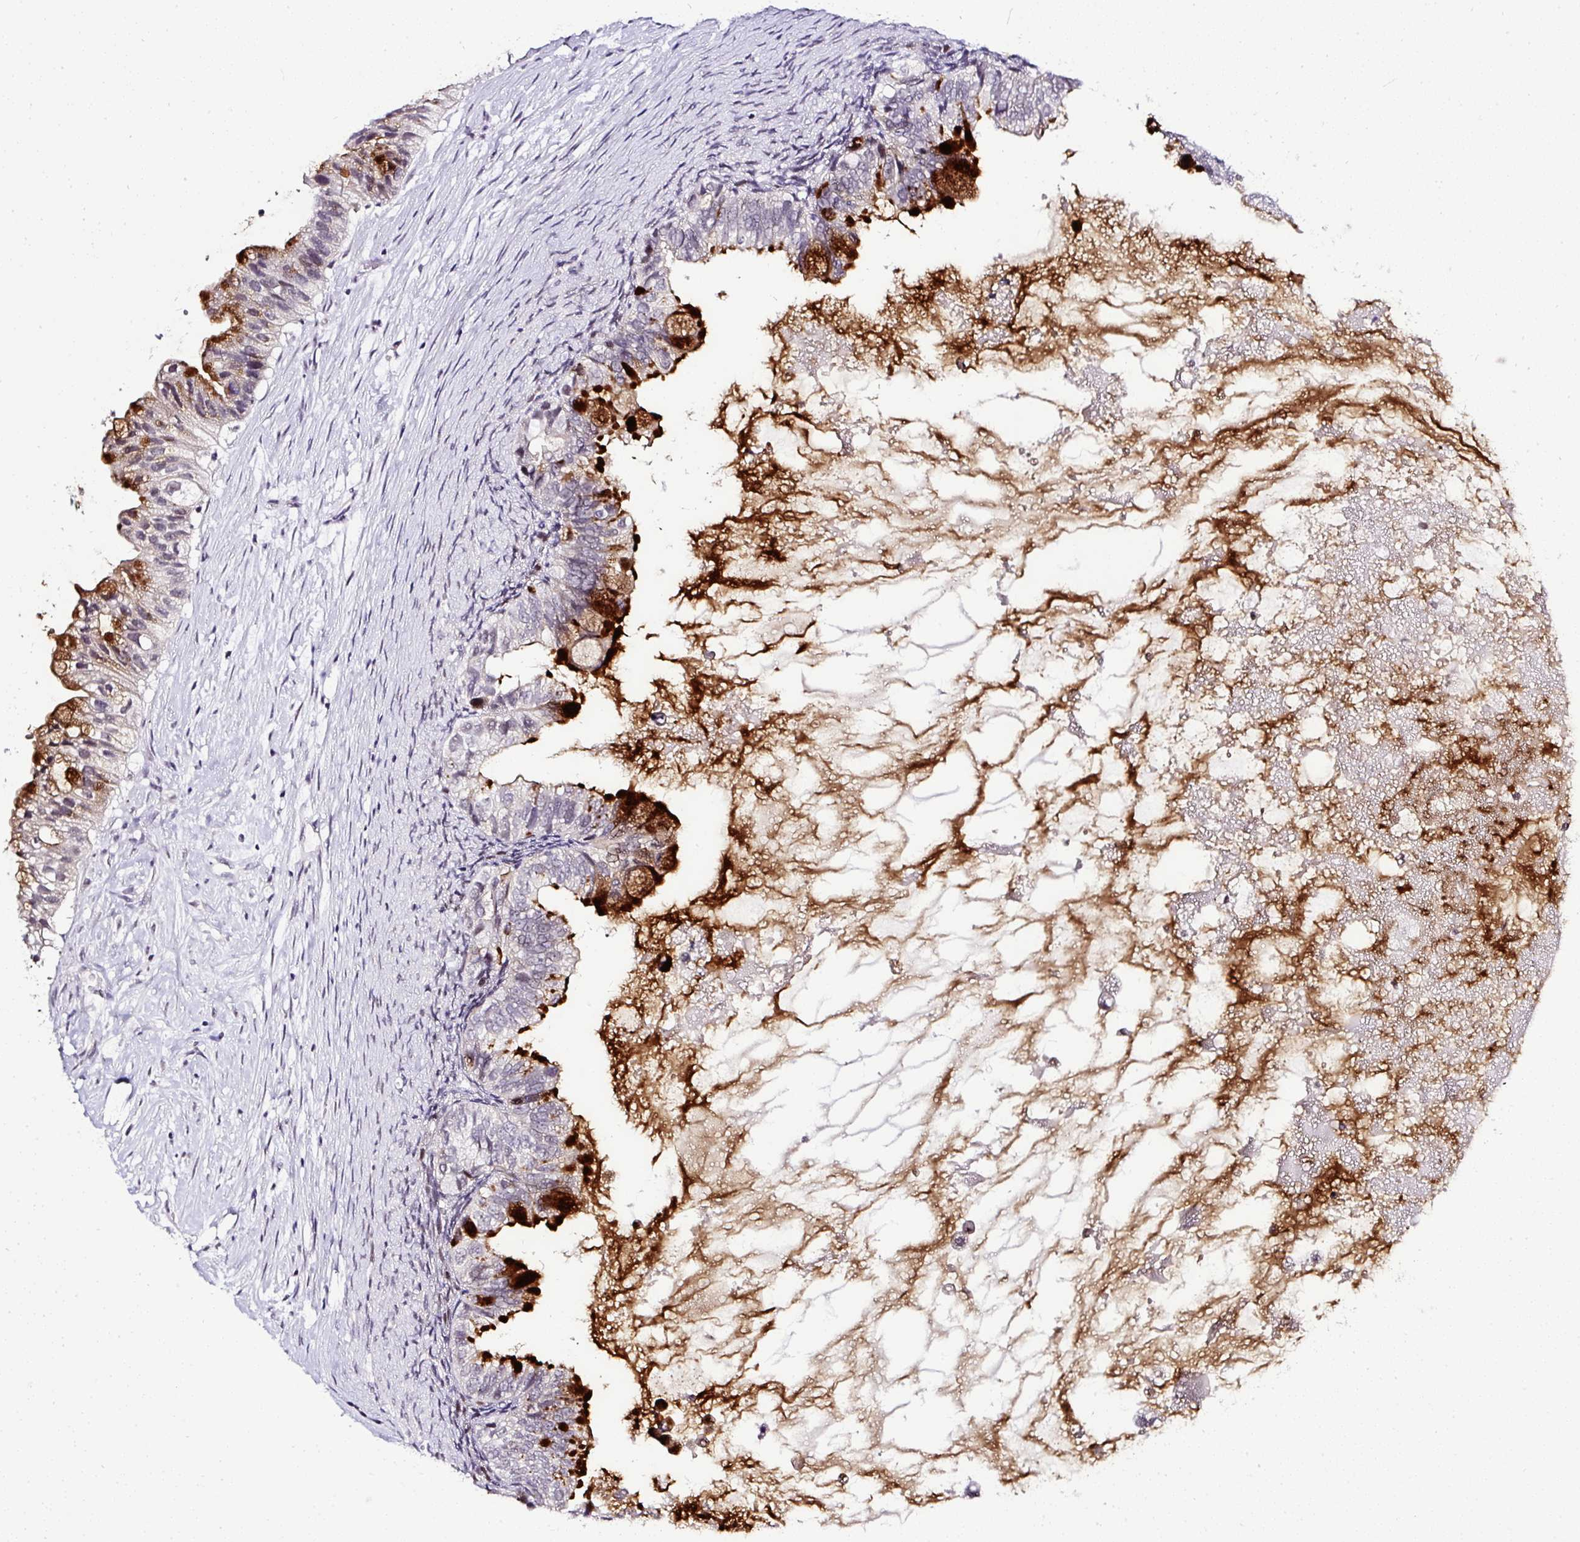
{"staining": {"intensity": "strong", "quantity": "<25%", "location": "cytoplasmic/membranous"}, "tissue": "ovarian cancer", "cell_type": "Tumor cells", "image_type": "cancer", "snomed": [{"axis": "morphology", "description": "Cystadenocarcinoma, mucinous, NOS"}, {"axis": "topography", "description": "Ovary"}], "caption": "About <25% of tumor cells in human ovarian mucinous cystadenocarcinoma exhibit strong cytoplasmic/membranous protein staining as visualized by brown immunohistochemical staining.", "gene": "WNT10B", "patient": {"sex": "female", "age": 80}}